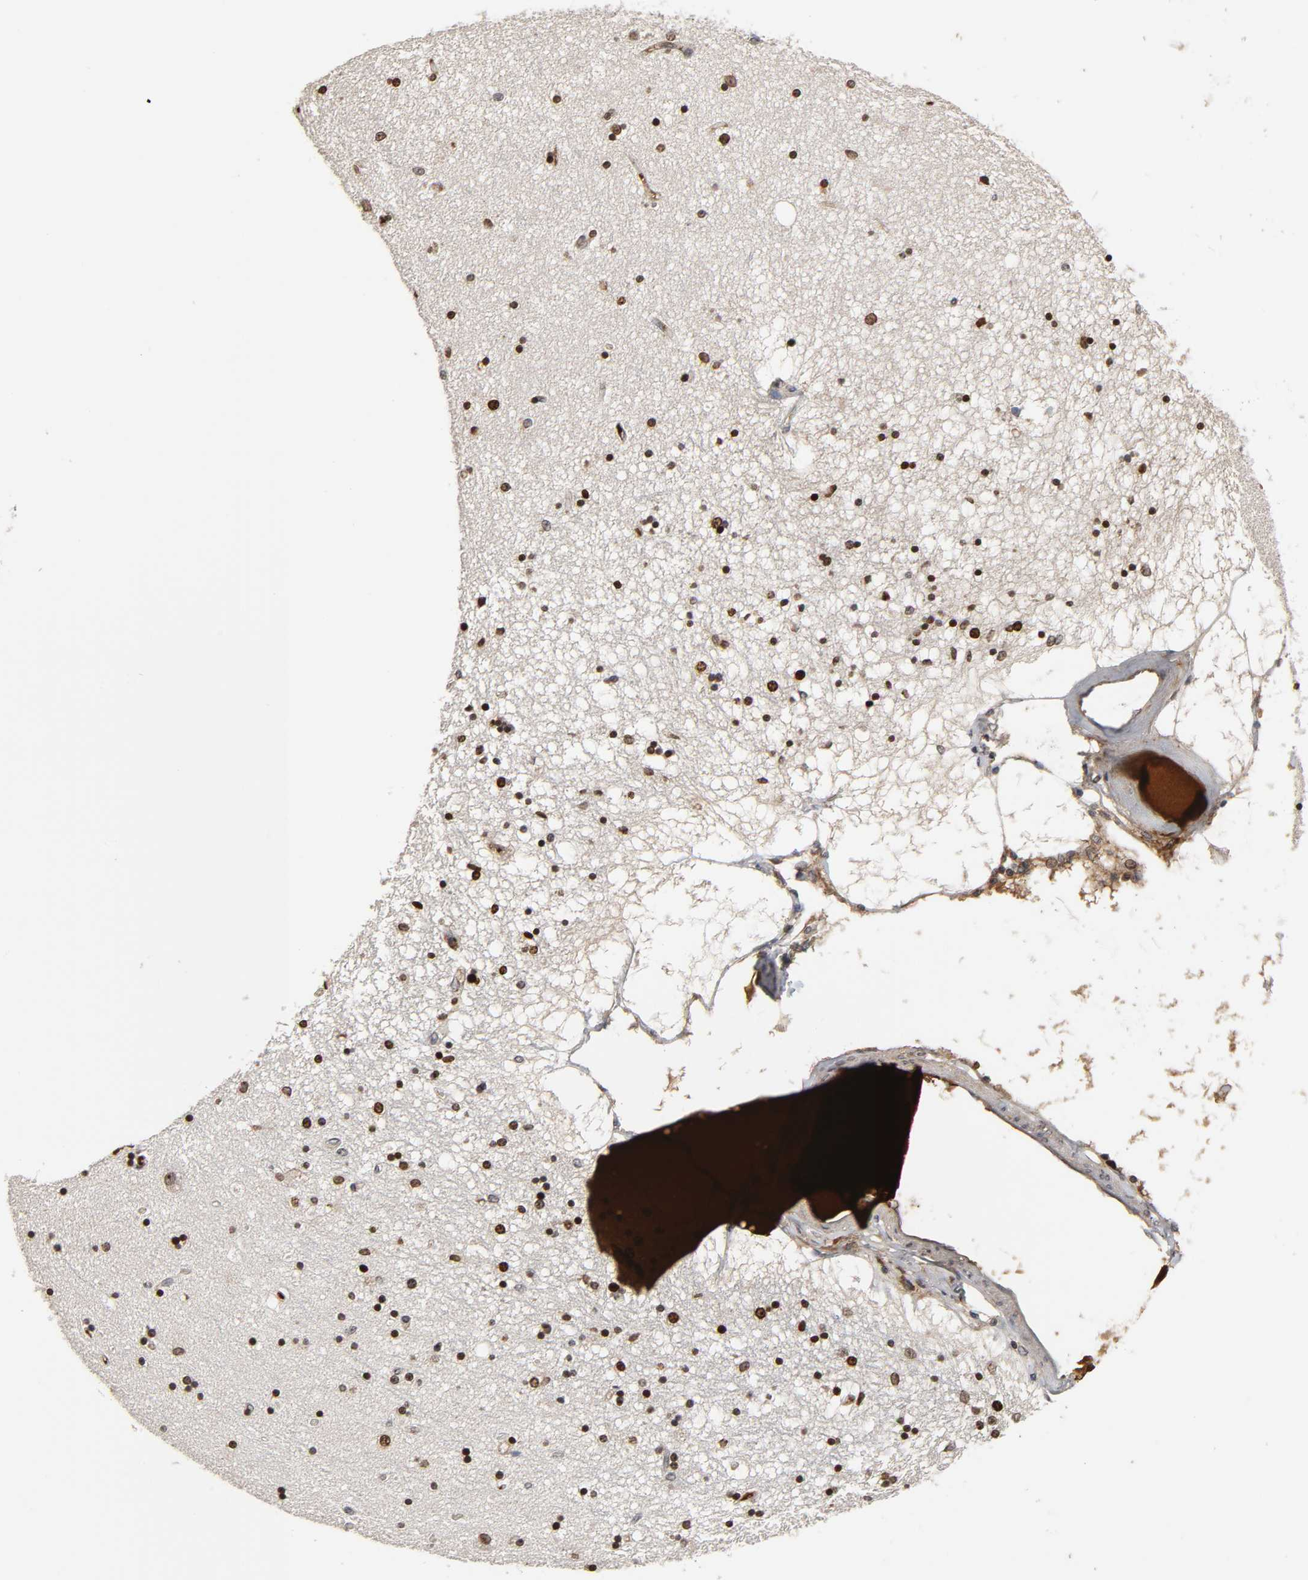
{"staining": {"intensity": "strong", "quantity": ">75%", "location": "nuclear"}, "tissue": "hippocampus", "cell_type": "Glial cells", "image_type": "normal", "snomed": [{"axis": "morphology", "description": "Normal tissue, NOS"}, {"axis": "topography", "description": "Hippocampus"}], "caption": "Hippocampus stained for a protein (brown) reveals strong nuclear positive staining in approximately >75% of glial cells.", "gene": "CPN2", "patient": {"sex": "female", "age": 54}}